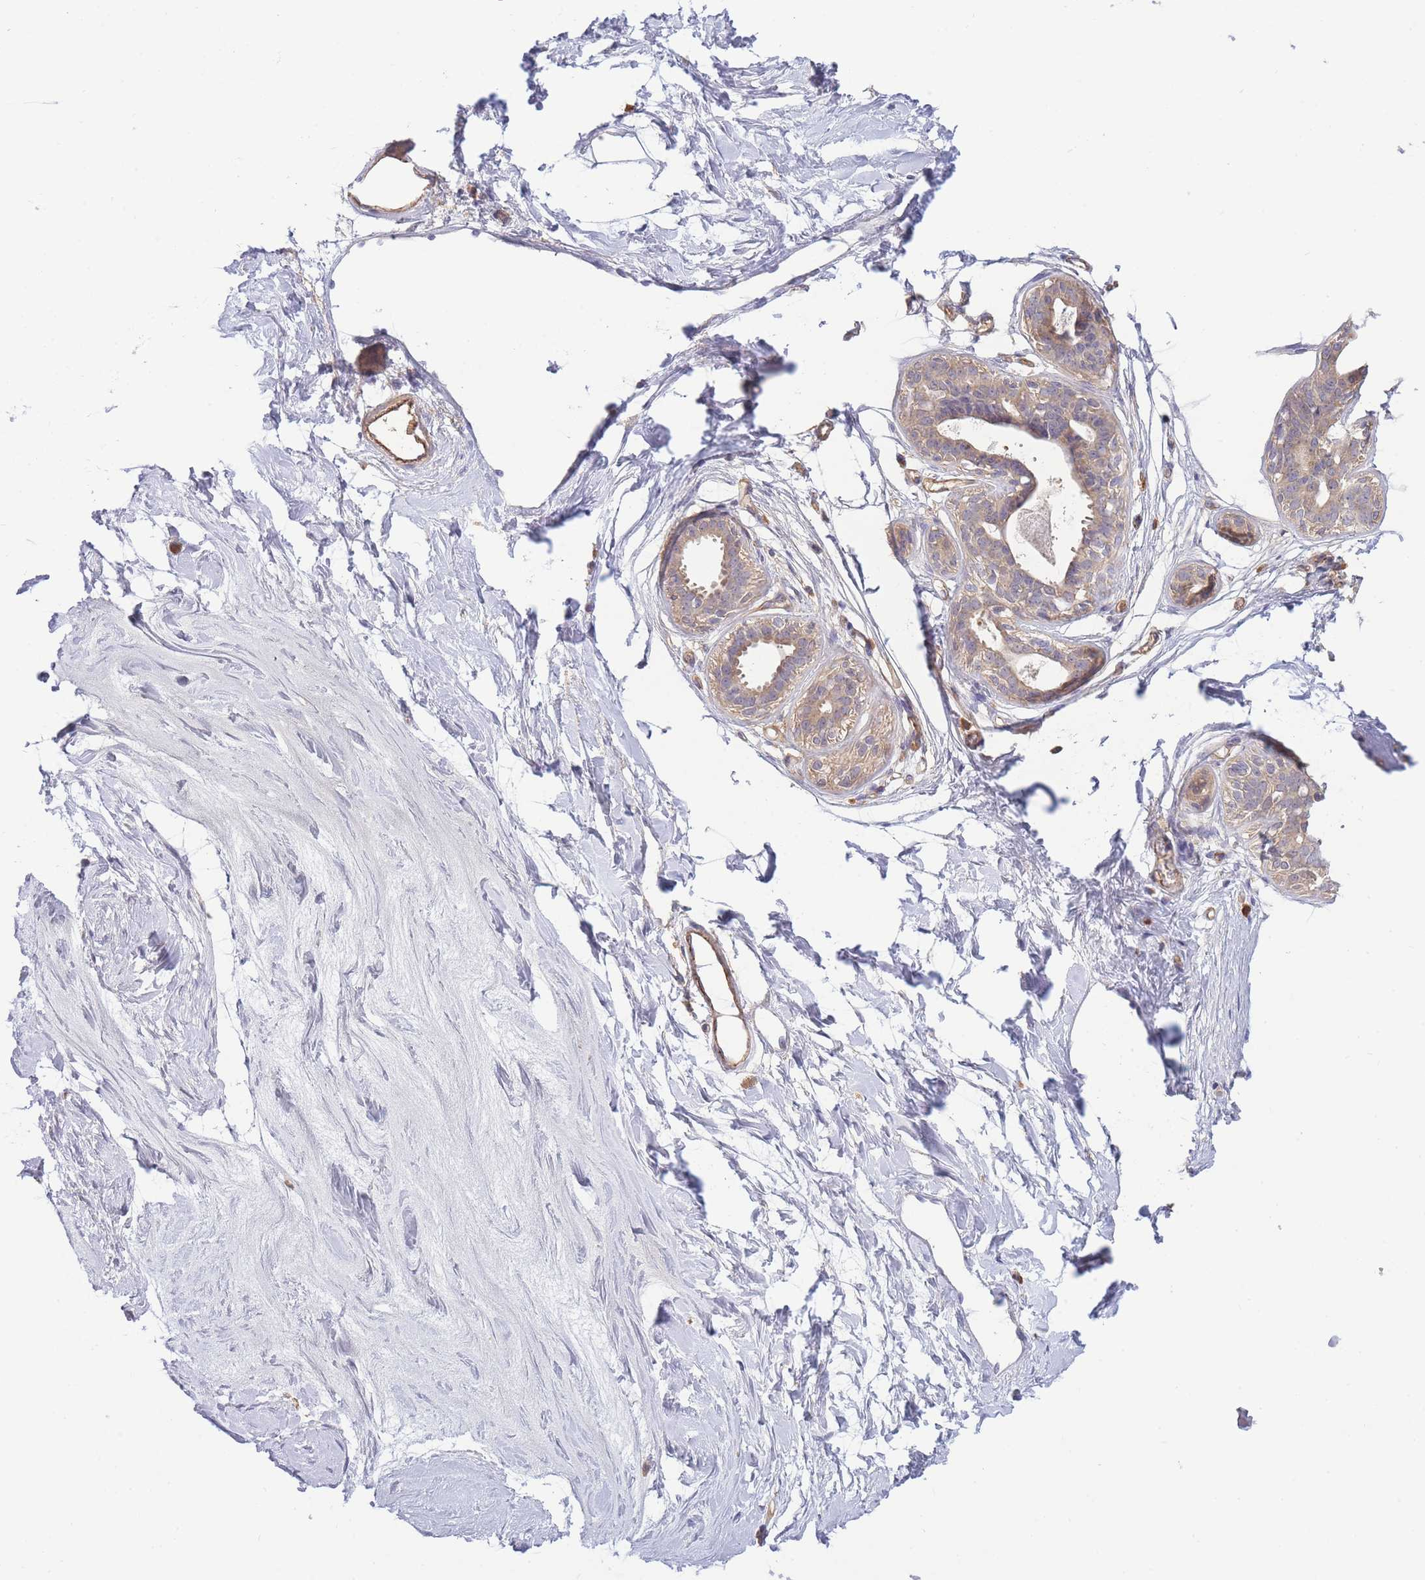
{"staining": {"intensity": "negative", "quantity": "none", "location": "none"}, "tissue": "breast", "cell_type": "Adipocytes", "image_type": "normal", "snomed": [{"axis": "morphology", "description": "Normal tissue, NOS"}, {"axis": "topography", "description": "Breast"}], "caption": "An IHC photomicrograph of benign breast is shown. There is no staining in adipocytes of breast.", "gene": "NDUFAF5", "patient": {"sex": "female", "age": 45}}